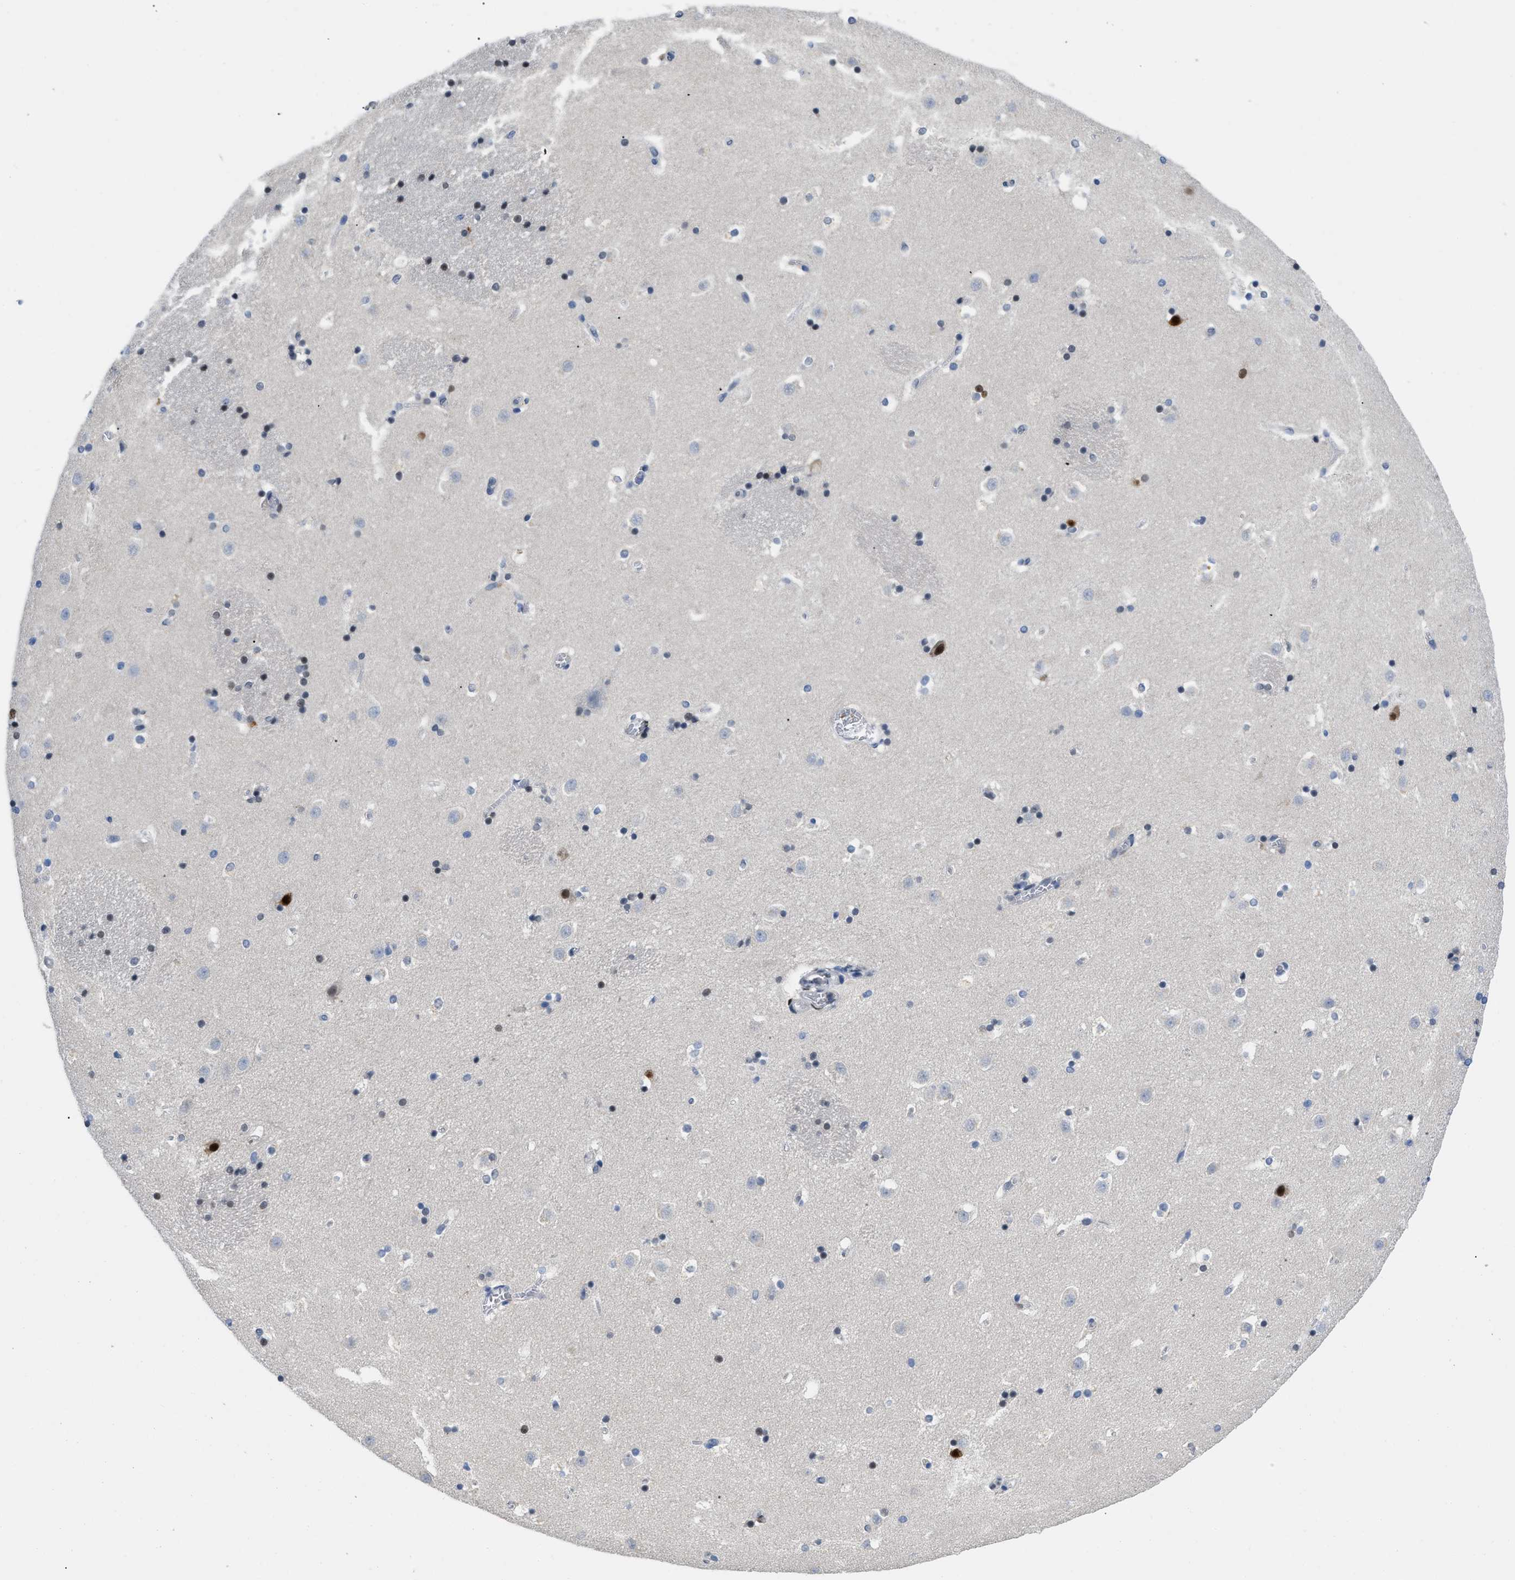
{"staining": {"intensity": "moderate", "quantity": "25%-75%", "location": "nuclear"}, "tissue": "caudate", "cell_type": "Glial cells", "image_type": "normal", "snomed": [{"axis": "morphology", "description": "Normal tissue, NOS"}, {"axis": "topography", "description": "Lateral ventricle wall"}], "caption": "The immunohistochemical stain highlights moderate nuclear expression in glial cells of unremarkable caudate.", "gene": "NFIX", "patient": {"sex": "male", "age": 45}}